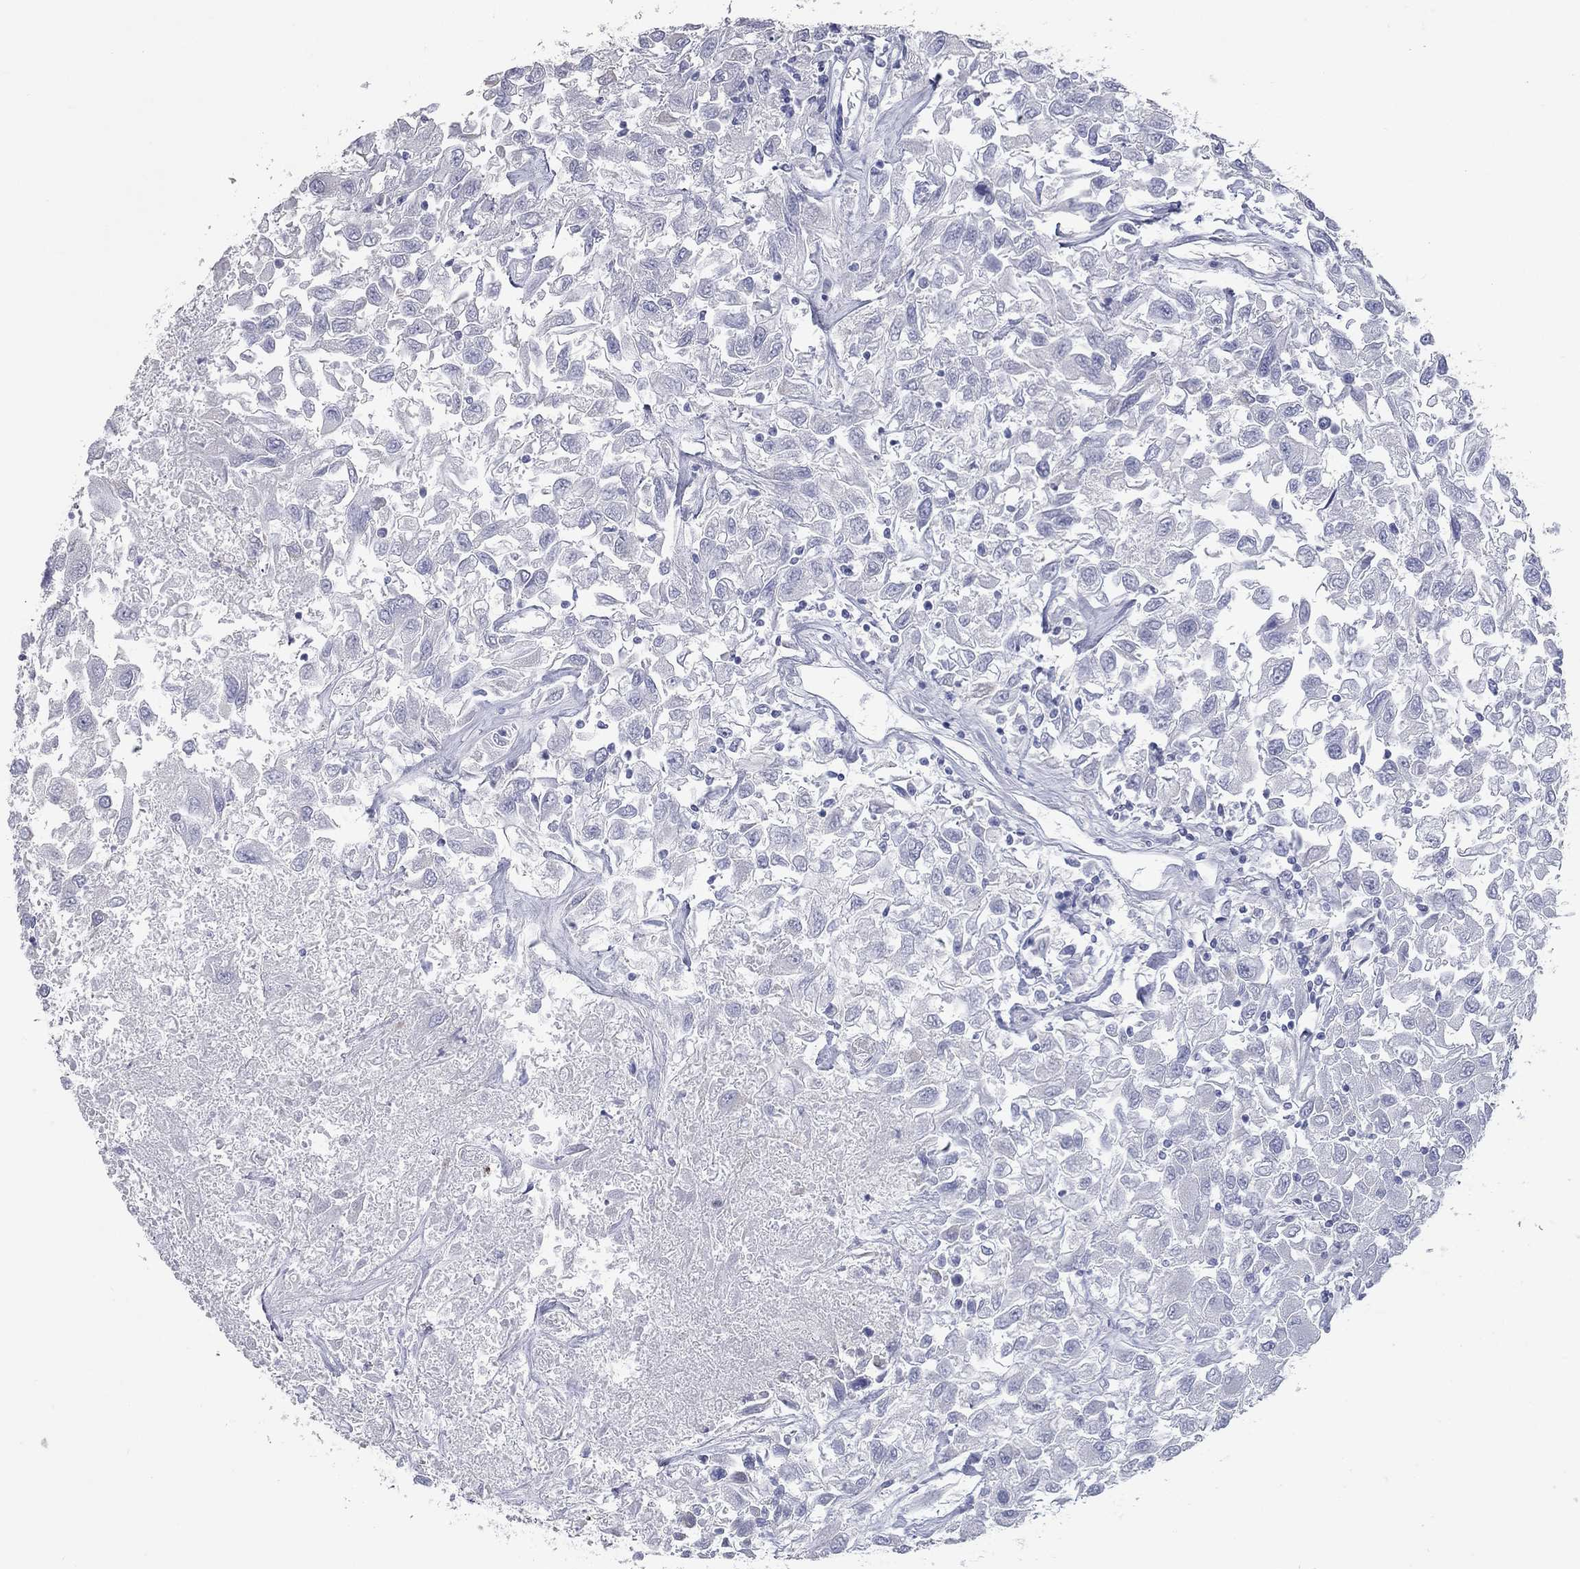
{"staining": {"intensity": "negative", "quantity": "none", "location": "none"}, "tissue": "renal cancer", "cell_type": "Tumor cells", "image_type": "cancer", "snomed": [{"axis": "morphology", "description": "Adenocarcinoma, NOS"}, {"axis": "topography", "description": "Kidney"}], "caption": "DAB (3,3'-diaminobenzidine) immunohistochemical staining of human renal adenocarcinoma displays no significant staining in tumor cells.", "gene": "TAC1", "patient": {"sex": "female", "age": 76}}